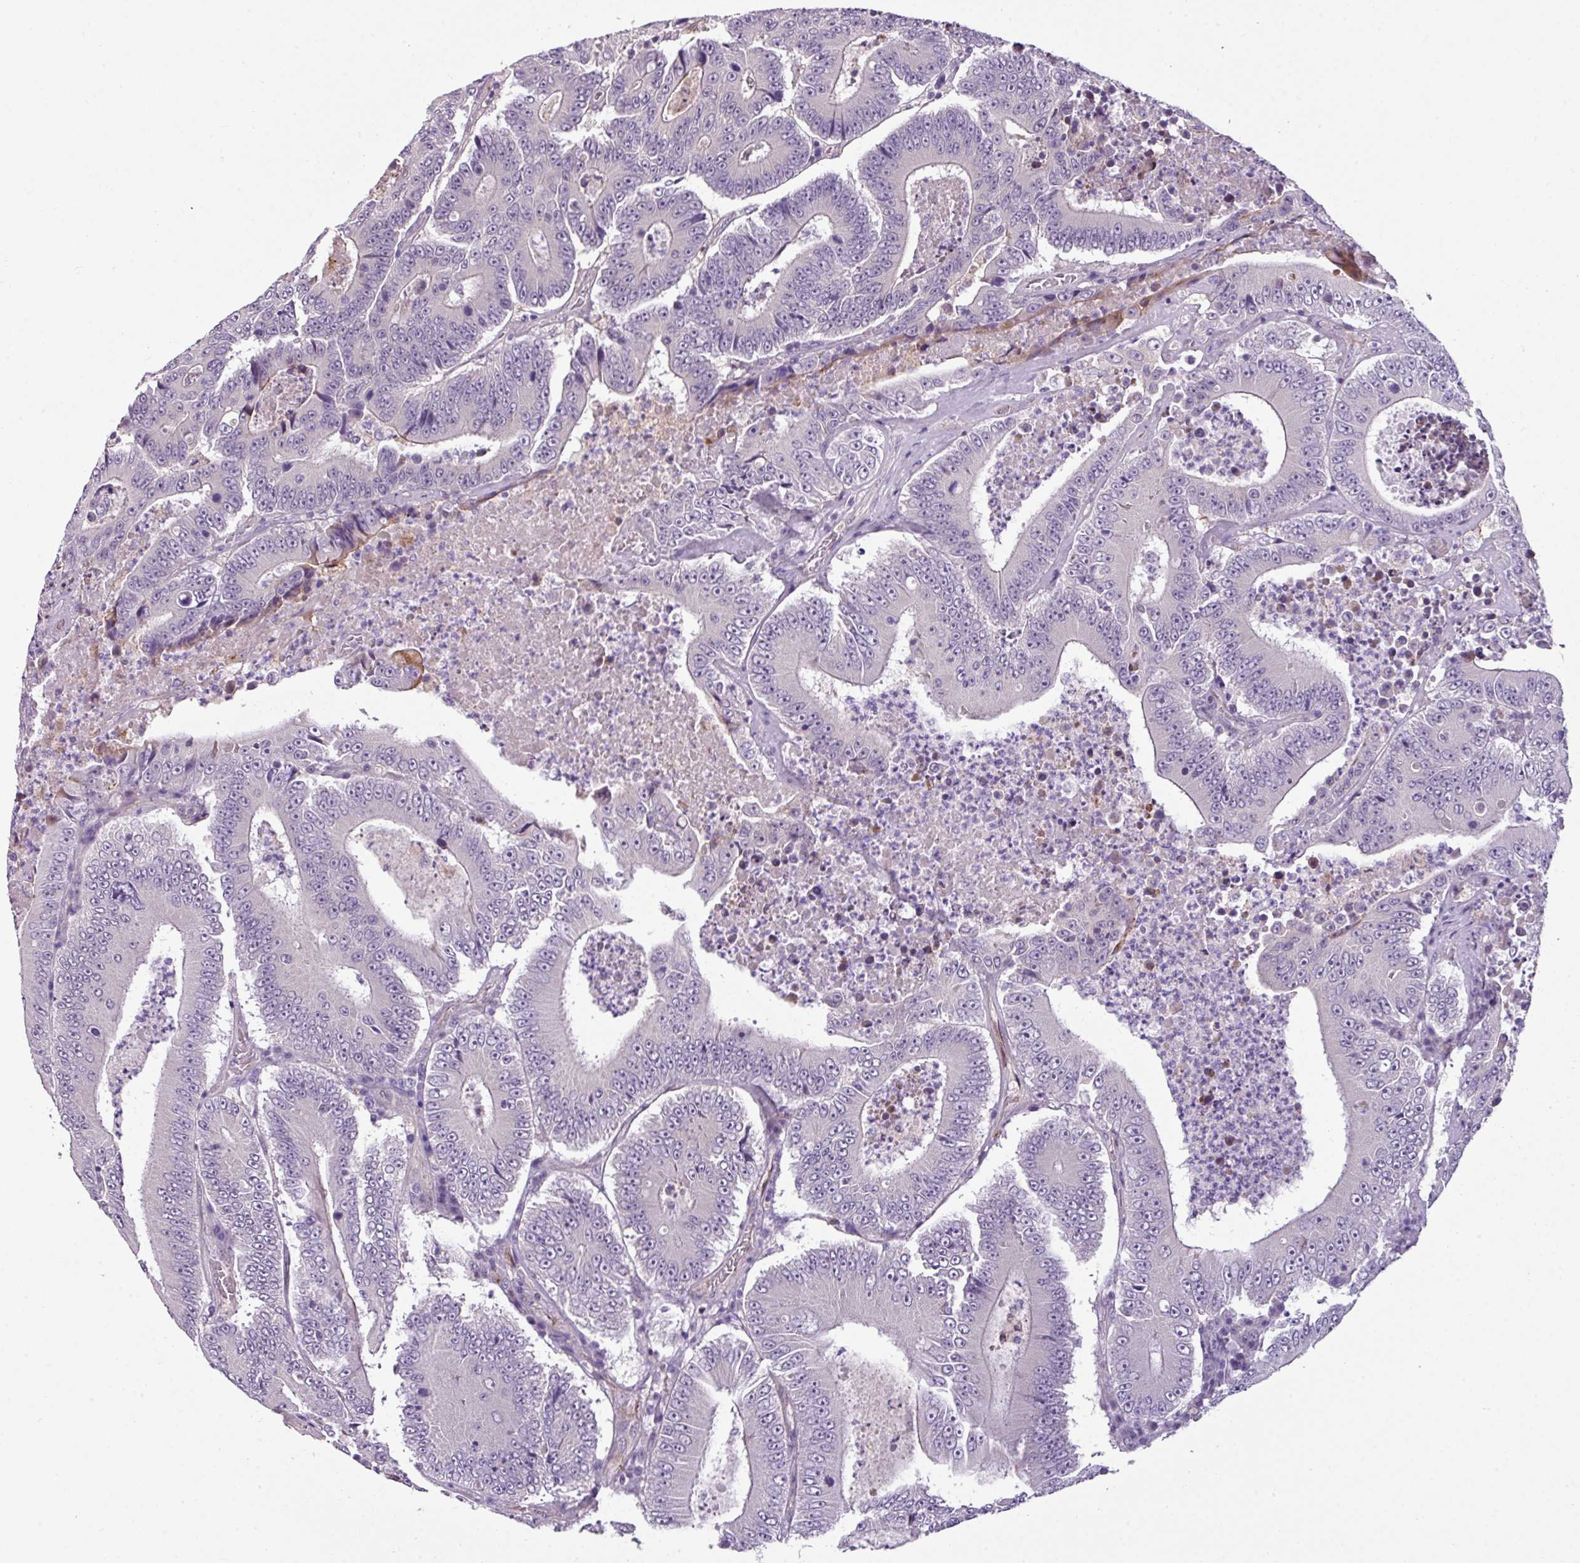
{"staining": {"intensity": "negative", "quantity": "none", "location": "none"}, "tissue": "colorectal cancer", "cell_type": "Tumor cells", "image_type": "cancer", "snomed": [{"axis": "morphology", "description": "Adenocarcinoma, NOS"}, {"axis": "topography", "description": "Colon"}], "caption": "Adenocarcinoma (colorectal) was stained to show a protein in brown. There is no significant expression in tumor cells.", "gene": "TMEM178B", "patient": {"sex": "male", "age": 83}}